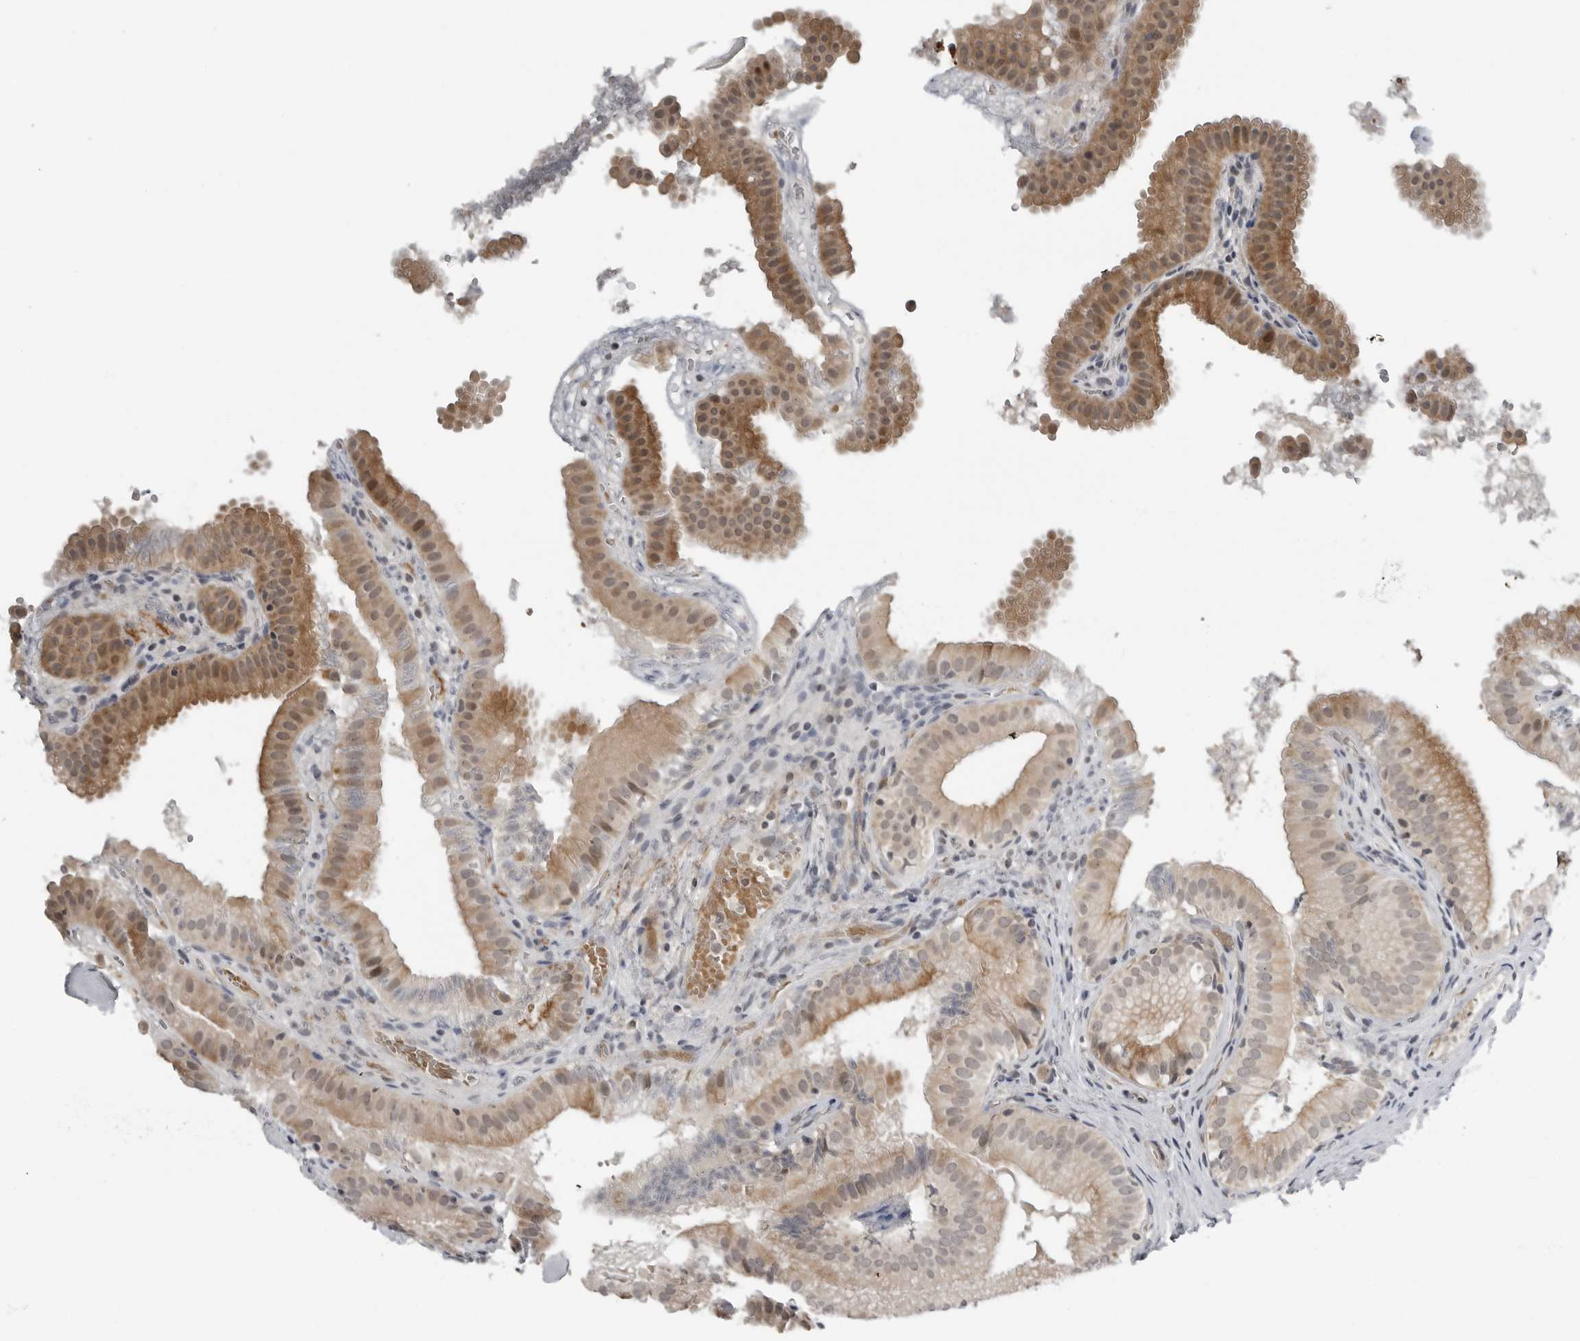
{"staining": {"intensity": "moderate", "quantity": ">75%", "location": "cytoplasmic/membranous,nuclear"}, "tissue": "gallbladder", "cell_type": "Glandular cells", "image_type": "normal", "snomed": [{"axis": "morphology", "description": "Normal tissue, NOS"}, {"axis": "topography", "description": "Gallbladder"}], "caption": "Brown immunohistochemical staining in unremarkable gallbladder demonstrates moderate cytoplasmic/membranous,nuclear staining in about >75% of glandular cells. (DAB (3,3'-diaminobenzidine) IHC with brightfield microscopy, high magnification).", "gene": "ALPK2", "patient": {"sex": "female", "age": 30}}